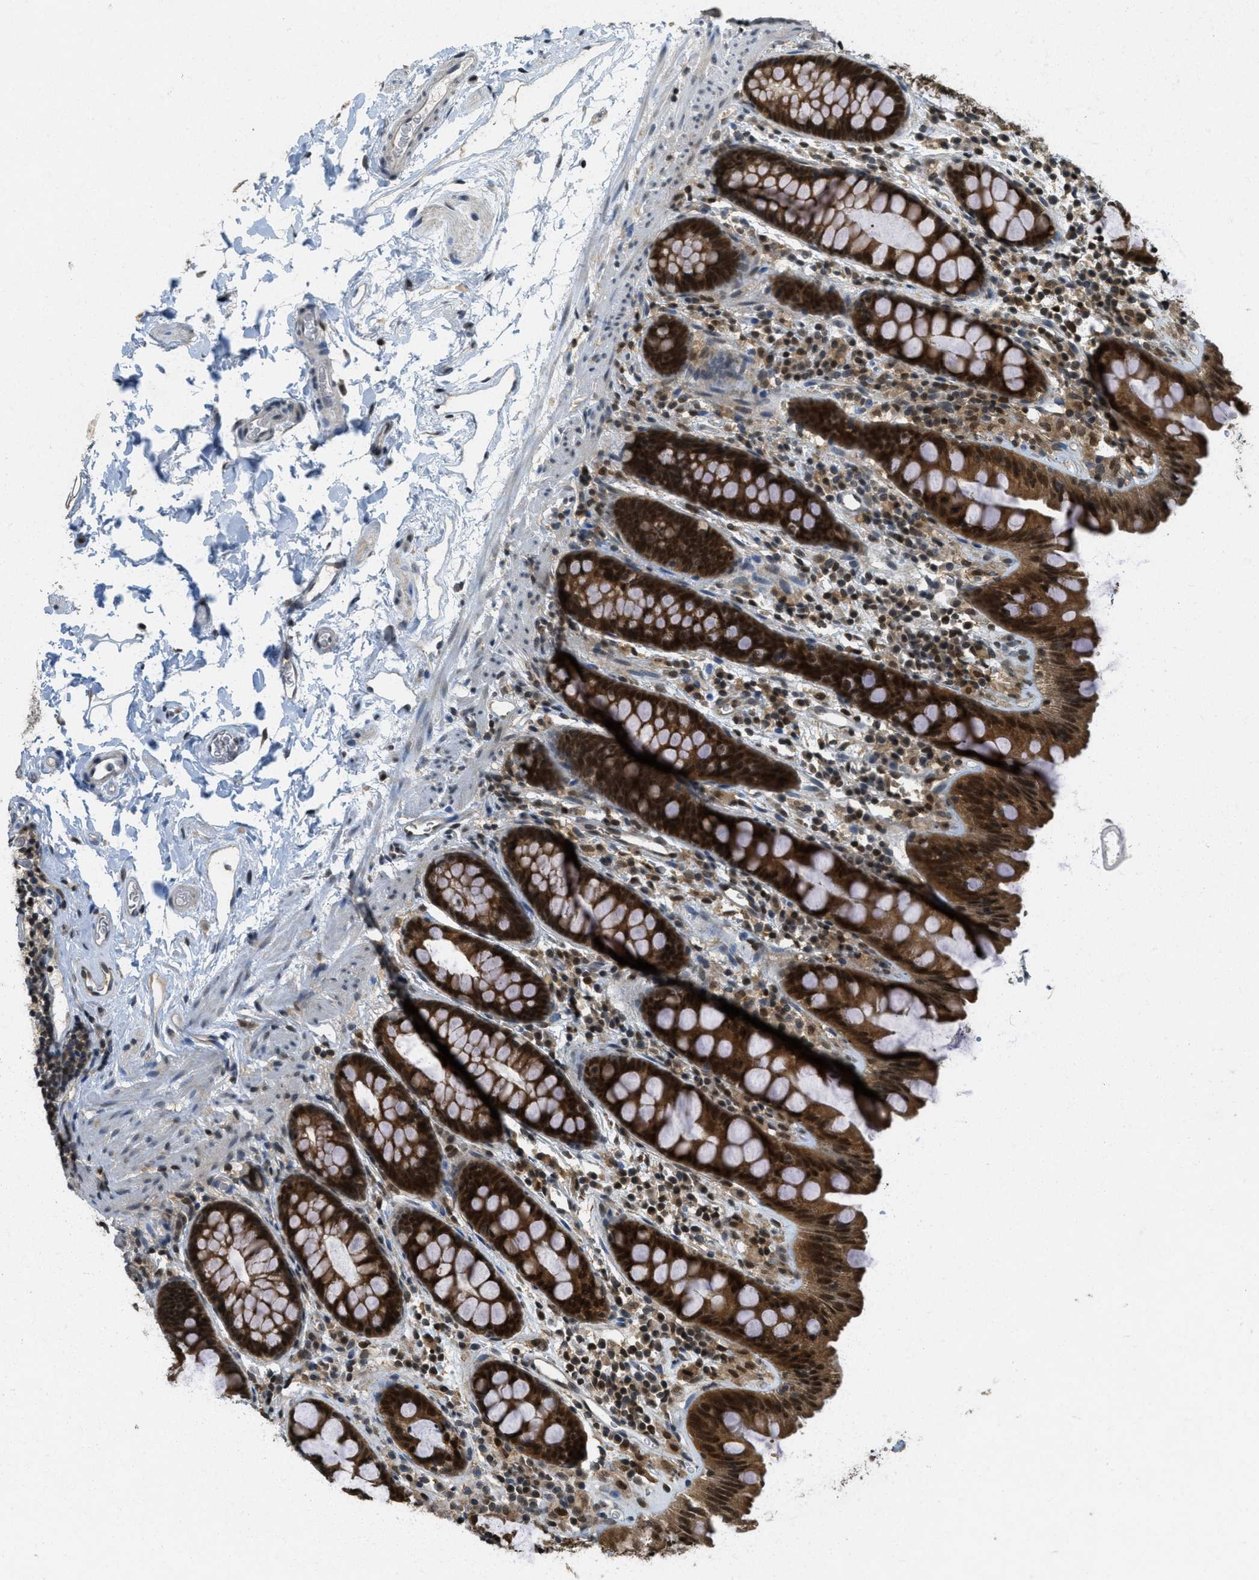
{"staining": {"intensity": "weak", "quantity": ">75%", "location": "nuclear"}, "tissue": "colon", "cell_type": "Endothelial cells", "image_type": "normal", "snomed": [{"axis": "morphology", "description": "Normal tissue, NOS"}, {"axis": "topography", "description": "Colon"}], "caption": "This histopathology image displays immunohistochemistry (IHC) staining of benign human colon, with low weak nuclear positivity in about >75% of endothelial cells.", "gene": "DNAJB1", "patient": {"sex": "female", "age": 80}}